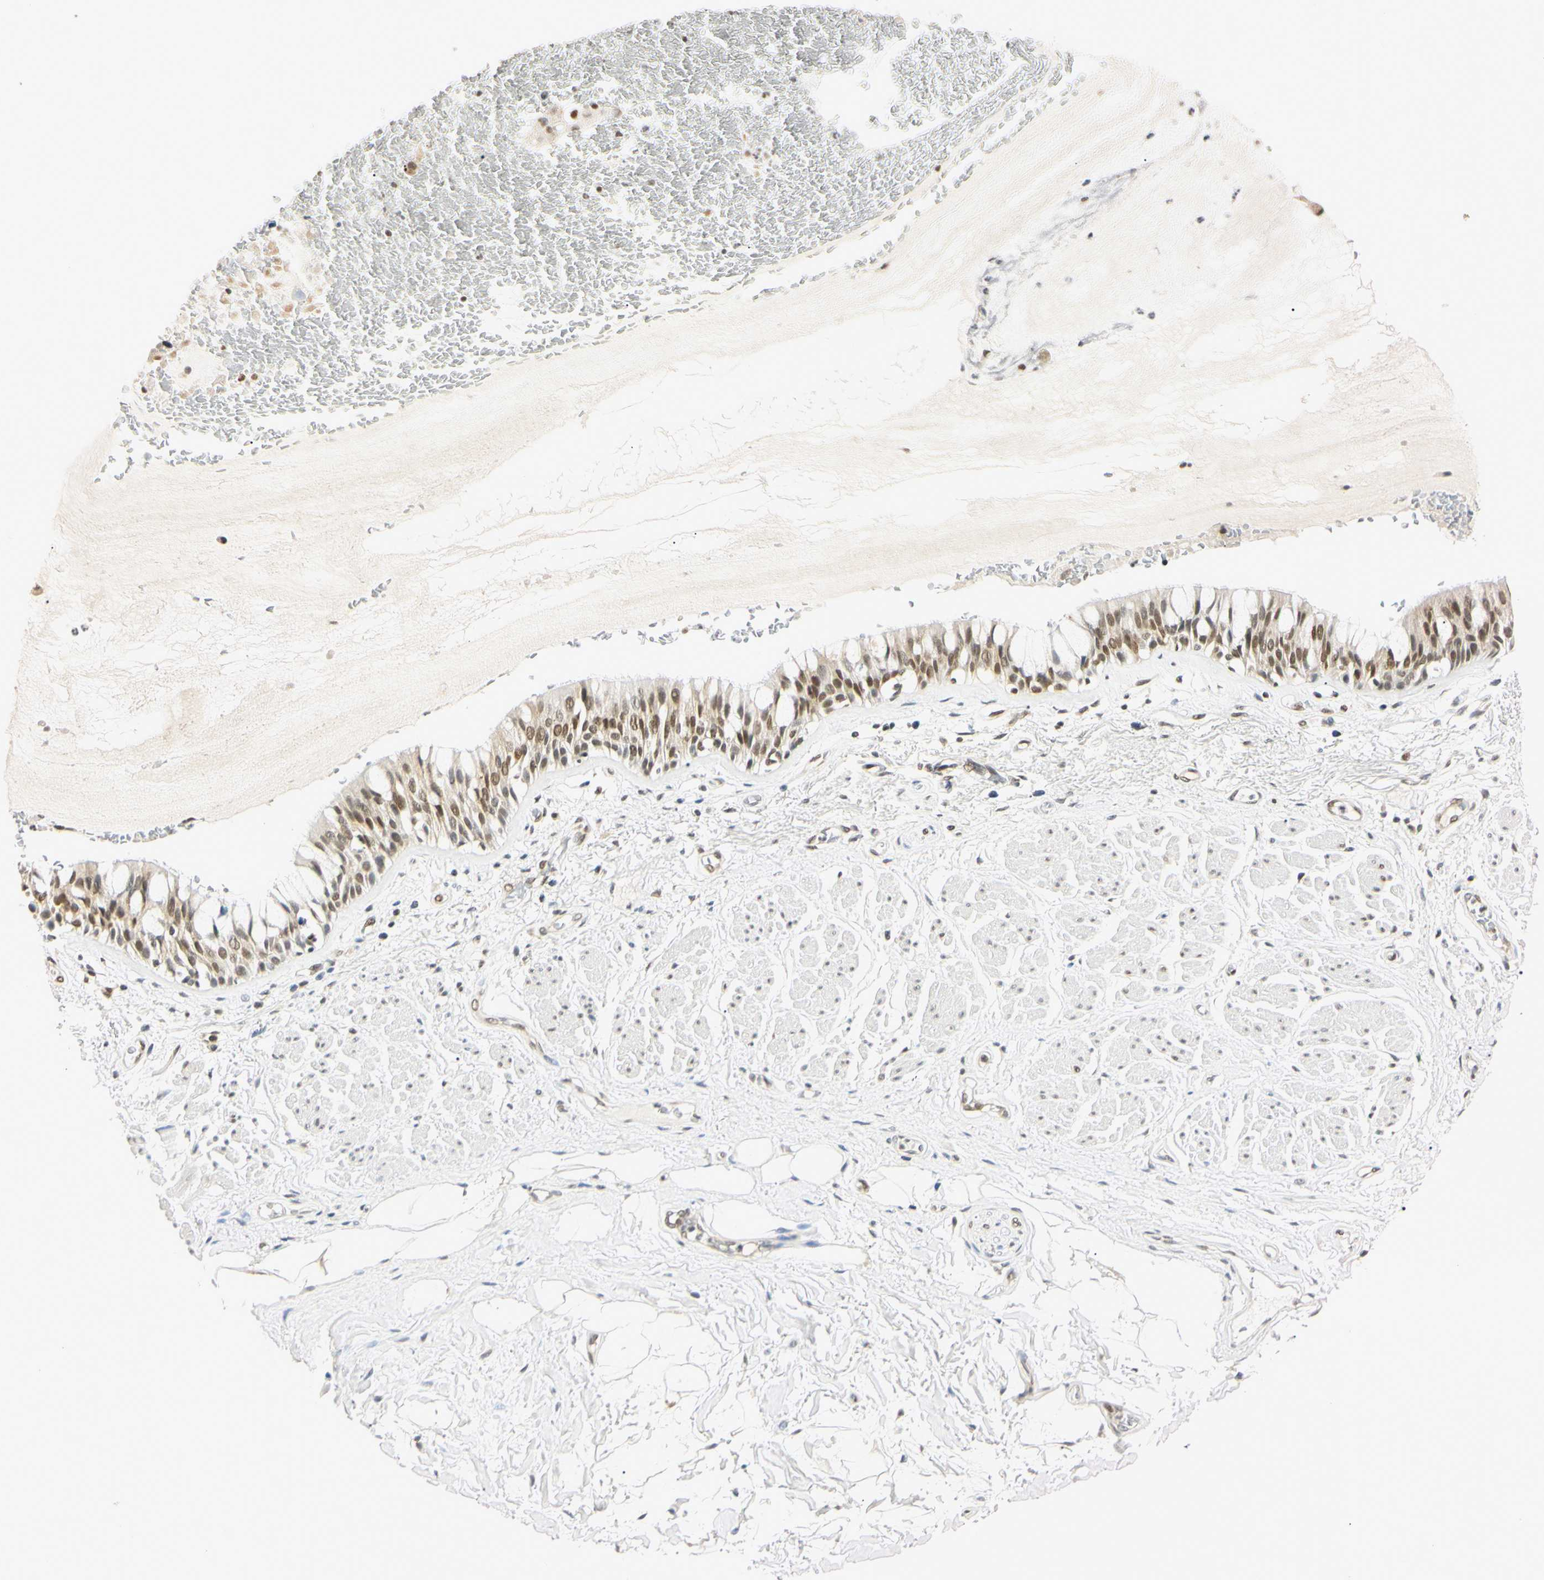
{"staining": {"intensity": "moderate", "quantity": ">75%", "location": "nuclear"}, "tissue": "bronchus", "cell_type": "Respiratory epithelial cells", "image_type": "normal", "snomed": [{"axis": "morphology", "description": "Normal tissue, NOS"}, {"axis": "topography", "description": "Bronchus"}], "caption": "Immunohistochemical staining of benign human bronchus exhibits moderate nuclear protein positivity in approximately >75% of respiratory epithelial cells. Using DAB (3,3'-diaminobenzidine) (brown) and hematoxylin (blue) stains, captured at high magnification using brightfield microscopy.", "gene": "SMARCA5", "patient": {"sex": "male", "age": 66}}